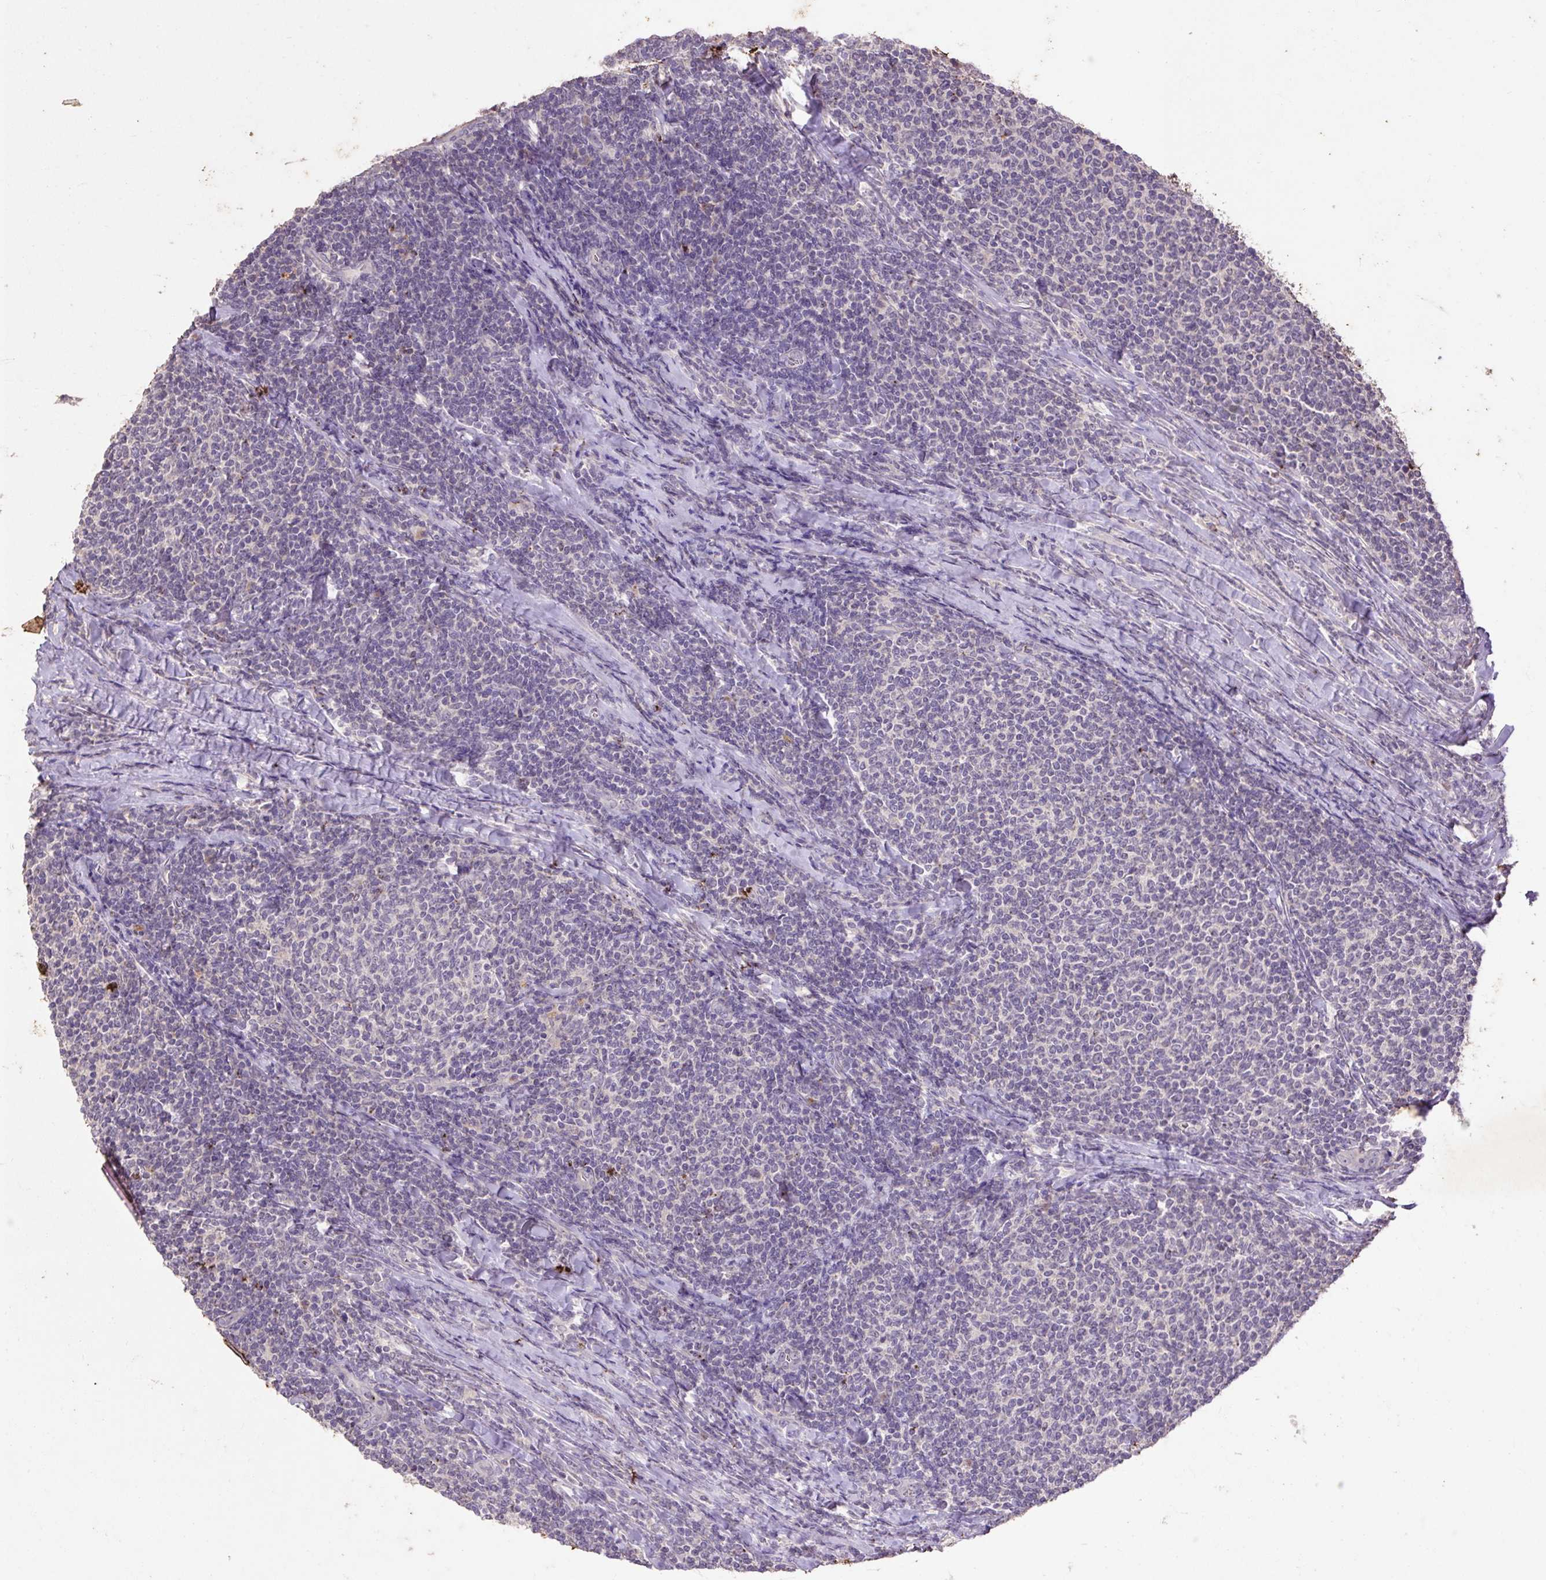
{"staining": {"intensity": "negative", "quantity": "none", "location": "none"}, "tissue": "lymphoma", "cell_type": "Tumor cells", "image_type": "cancer", "snomed": [{"axis": "morphology", "description": "Malignant lymphoma, non-Hodgkin's type, Low grade"}, {"axis": "topography", "description": "Lymph node"}], "caption": "Lymphoma was stained to show a protein in brown. There is no significant expression in tumor cells.", "gene": "LRTM2", "patient": {"sex": "male", "age": 52}}